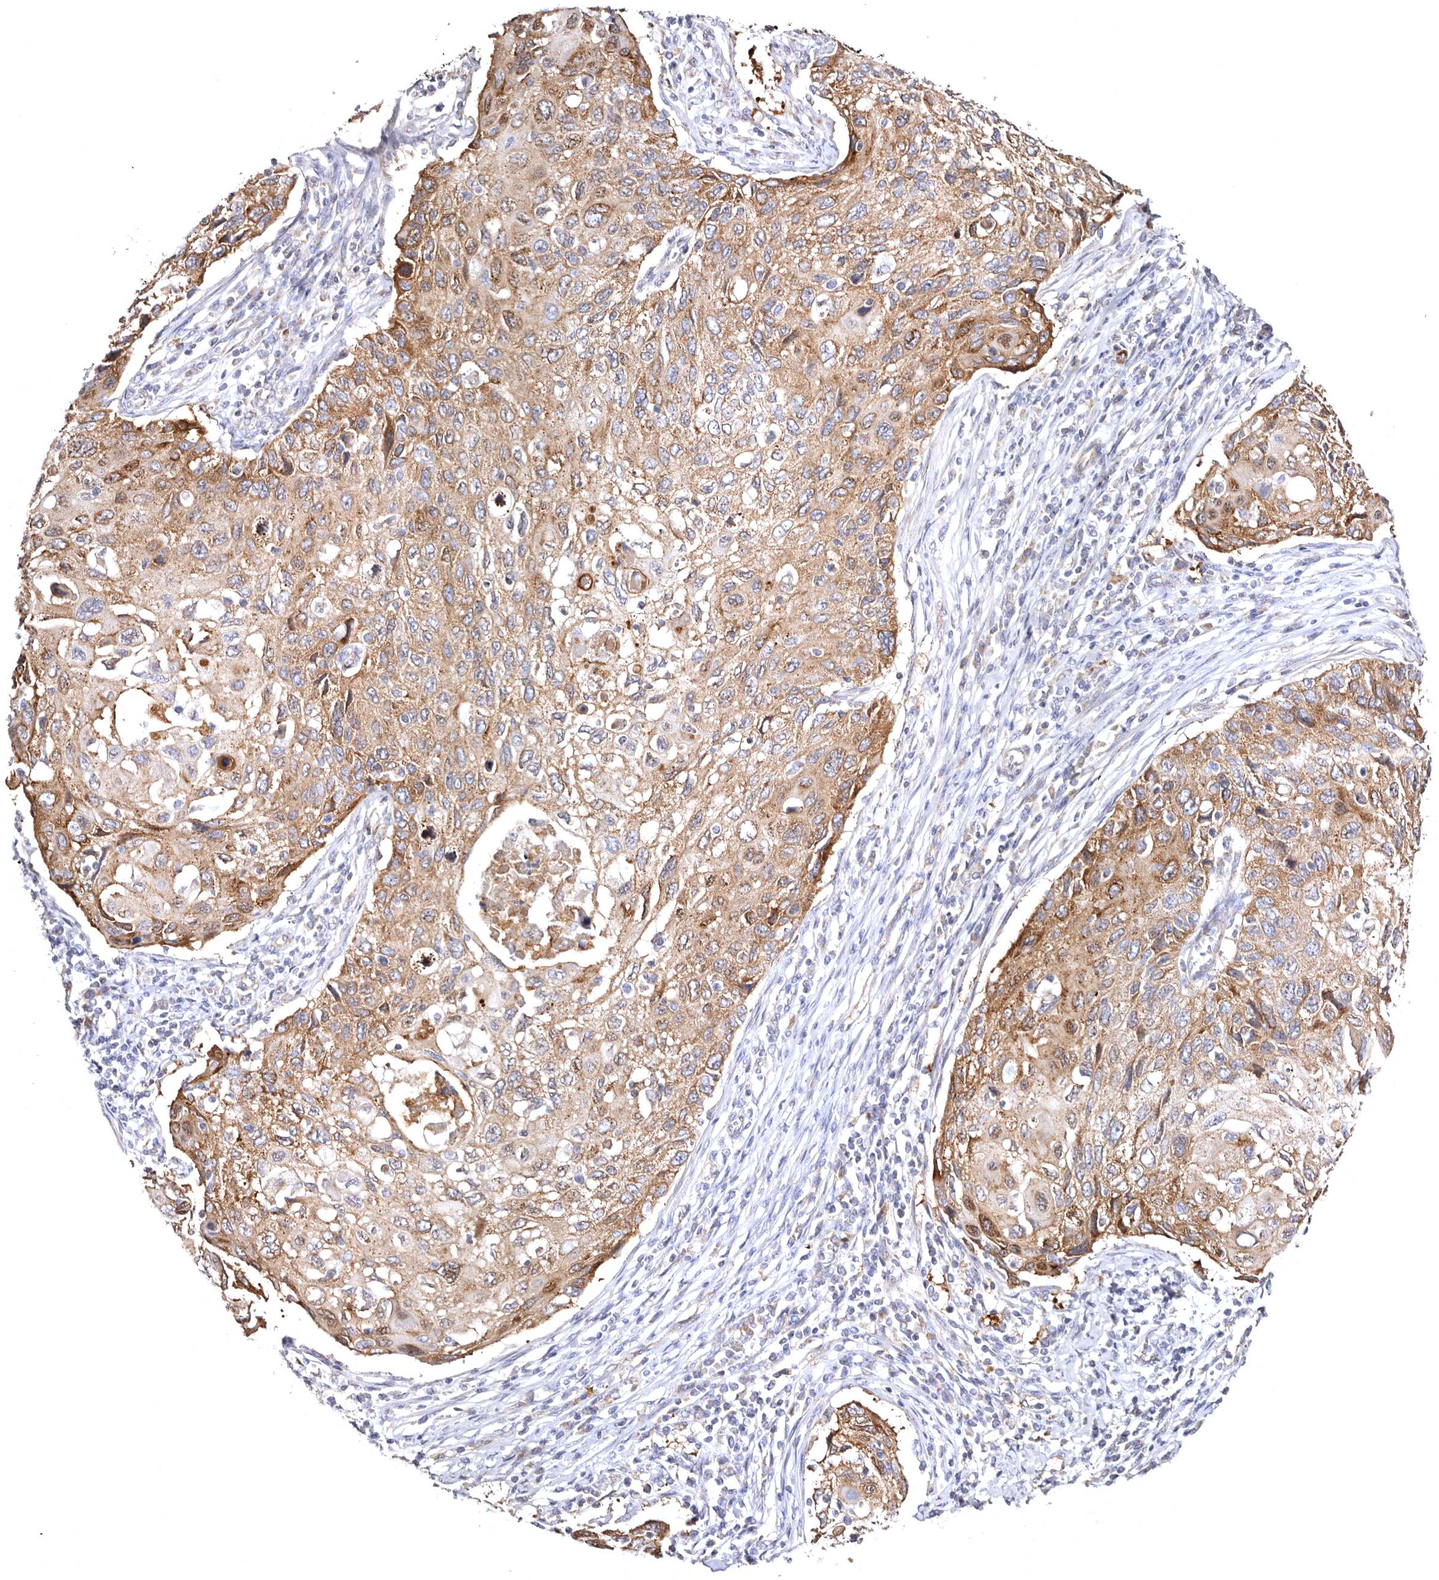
{"staining": {"intensity": "moderate", "quantity": ">75%", "location": "cytoplasmic/membranous"}, "tissue": "cervical cancer", "cell_type": "Tumor cells", "image_type": "cancer", "snomed": [{"axis": "morphology", "description": "Squamous cell carcinoma, NOS"}, {"axis": "topography", "description": "Cervix"}], "caption": "DAB immunohistochemical staining of squamous cell carcinoma (cervical) exhibits moderate cytoplasmic/membranous protein positivity in approximately >75% of tumor cells.", "gene": "BAIAP2L1", "patient": {"sex": "female", "age": 70}}